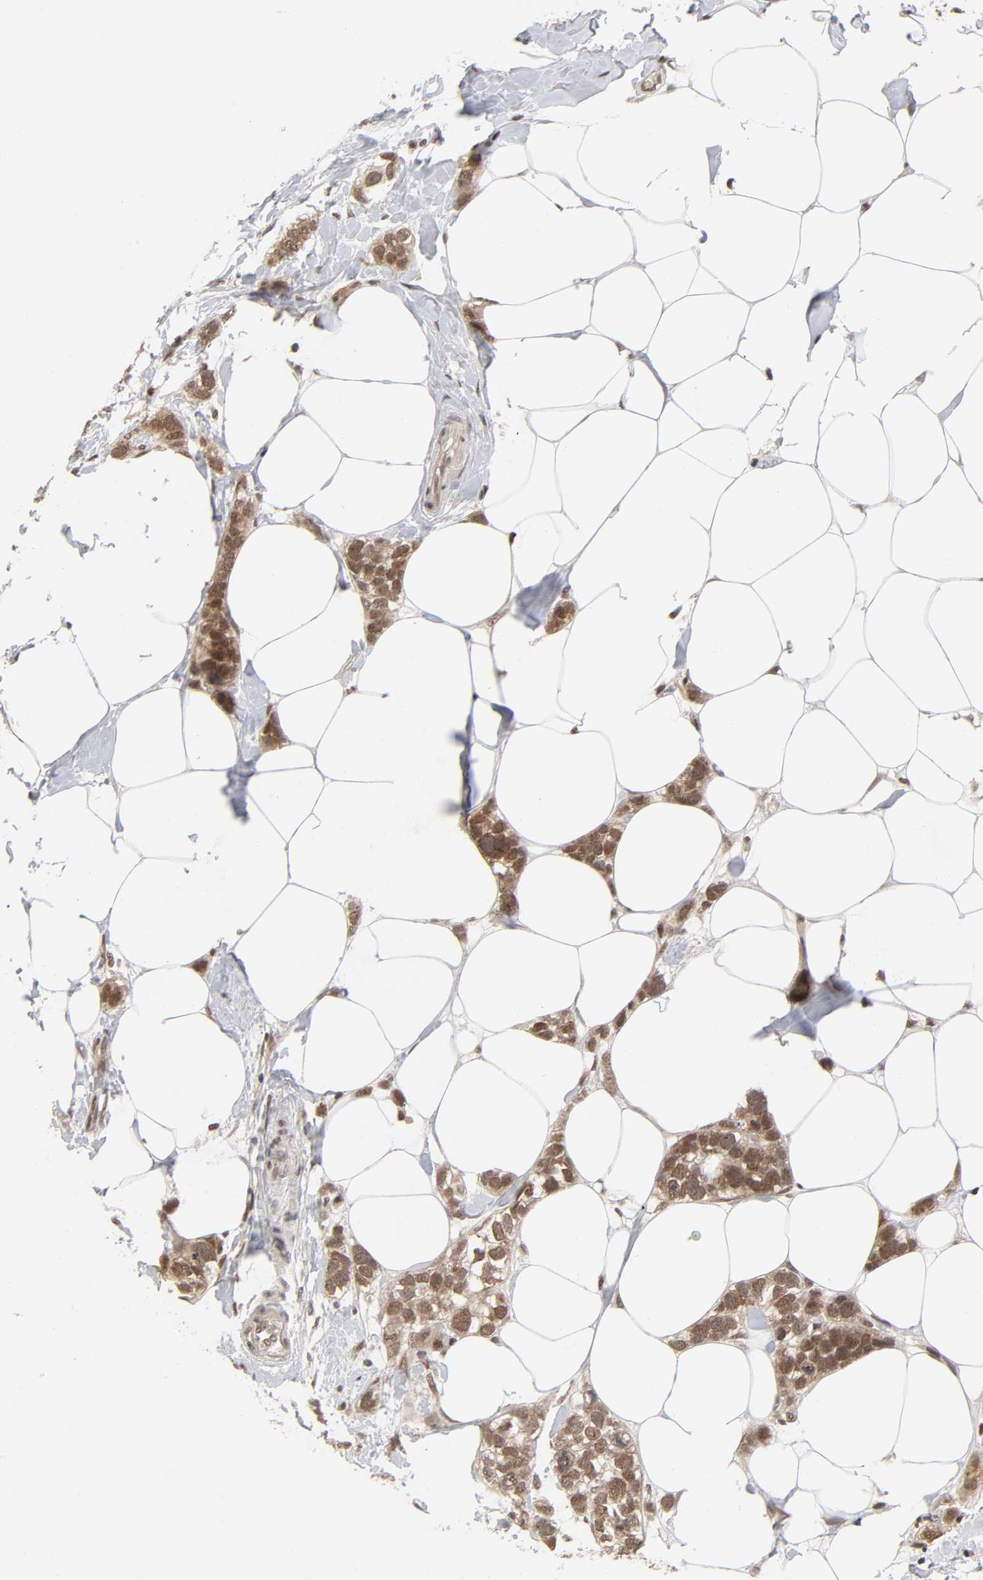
{"staining": {"intensity": "strong", "quantity": ">75%", "location": "cytoplasmic/membranous,nuclear"}, "tissue": "breast cancer", "cell_type": "Tumor cells", "image_type": "cancer", "snomed": [{"axis": "morphology", "description": "Normal tissue, NOS"}, {"axis": "morphology", "description": "Duct carcinoma"}, {"axis": "topography", "description": "Breast"}], "caption": "The photomicrograph shows a brown stain indicating the presence of a protein in the cytoplasmic/membranous and nuclear of tumor cells in breast cancer (infiltrating ductal carcinoma).", "gene": "EP300", "patient": {"sex": "female", "age": 50}}